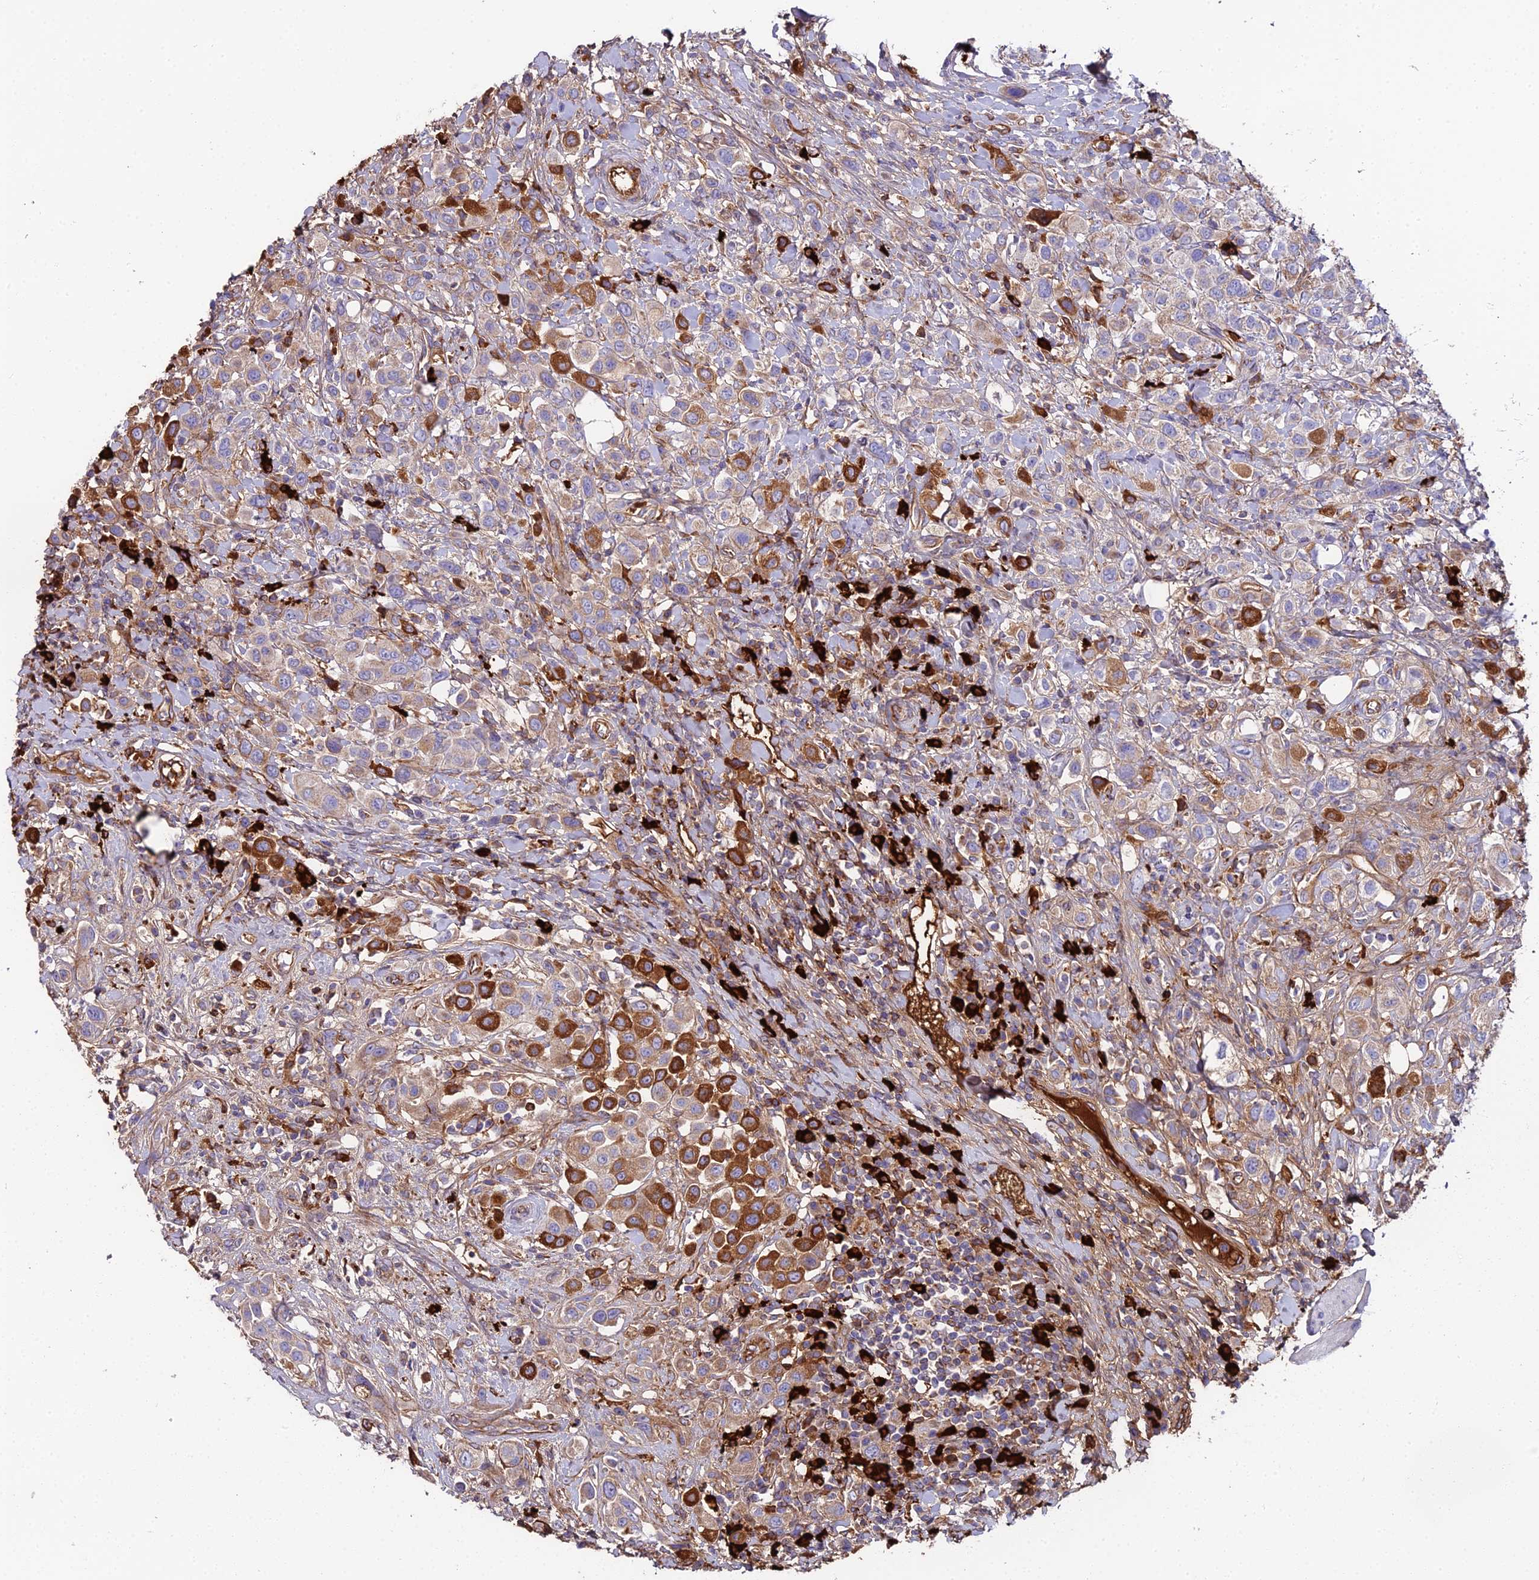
{"staining": {"intensity": "strong", "quantity": "25%-75%", "location": "cytoplasmic/membranous"}, "tissue": "urothelial cancer", "cell_type": "Tumor cells", "image_type": "cancer", "snomed": [{"axis": "morphology", "description": "Urothelial carcinoma, High grade"}, {"axis": "topography", "description": "Urinary bladder"}], "caption": "Immunohistochemistry staining of urothelial cancer, which shows high levels of strong cytoplasmic/membranous expression in about 25%-75% of tumor cells indicating strong cytoplasmic/membranous protein positivity. The staining was performed using DAB (3,3'-diaminobenzidine) (brown) for protein detection and nuclei were counterstained in hematoxylin (blue).", "gene": "BEX4", "patient": {"sex": "male", "age": 50}}